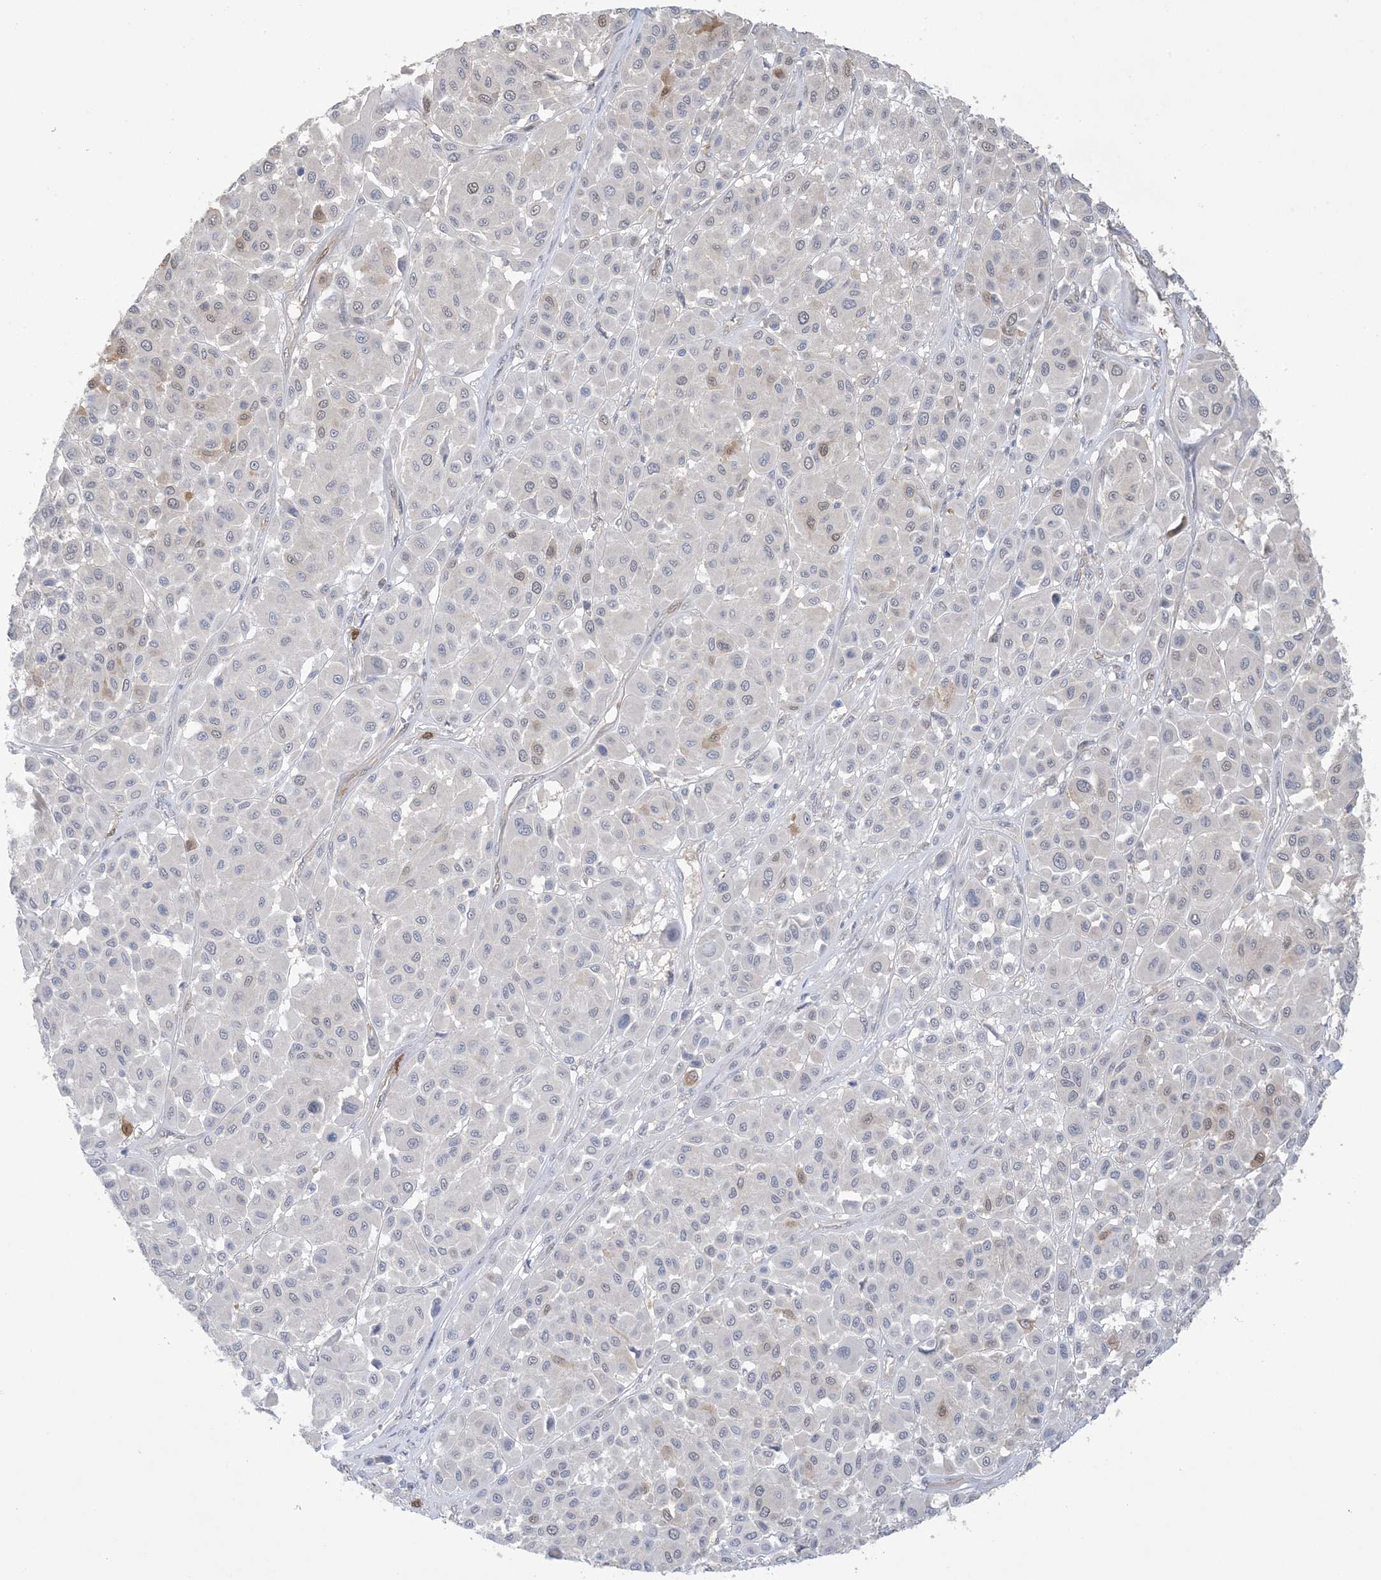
{"staining": {"intensity": "negative", "quantity": "none", "location": "none"}, "tissue": "melanoma", "cell_type": "Tumor cells", "image_type": "cancer", "snomed": [{"axis": "morphology", "description": "Malignant melanoma, Metastatic site"}, {"axis": "topography", "description": "Soft tissue"}], "caption": "Melanoma stained for a protein using immunohistochemistry shows no positivity tumor cells.", "gene": "HMGCS1", "patient": {"sex": "male", "age": 41}}